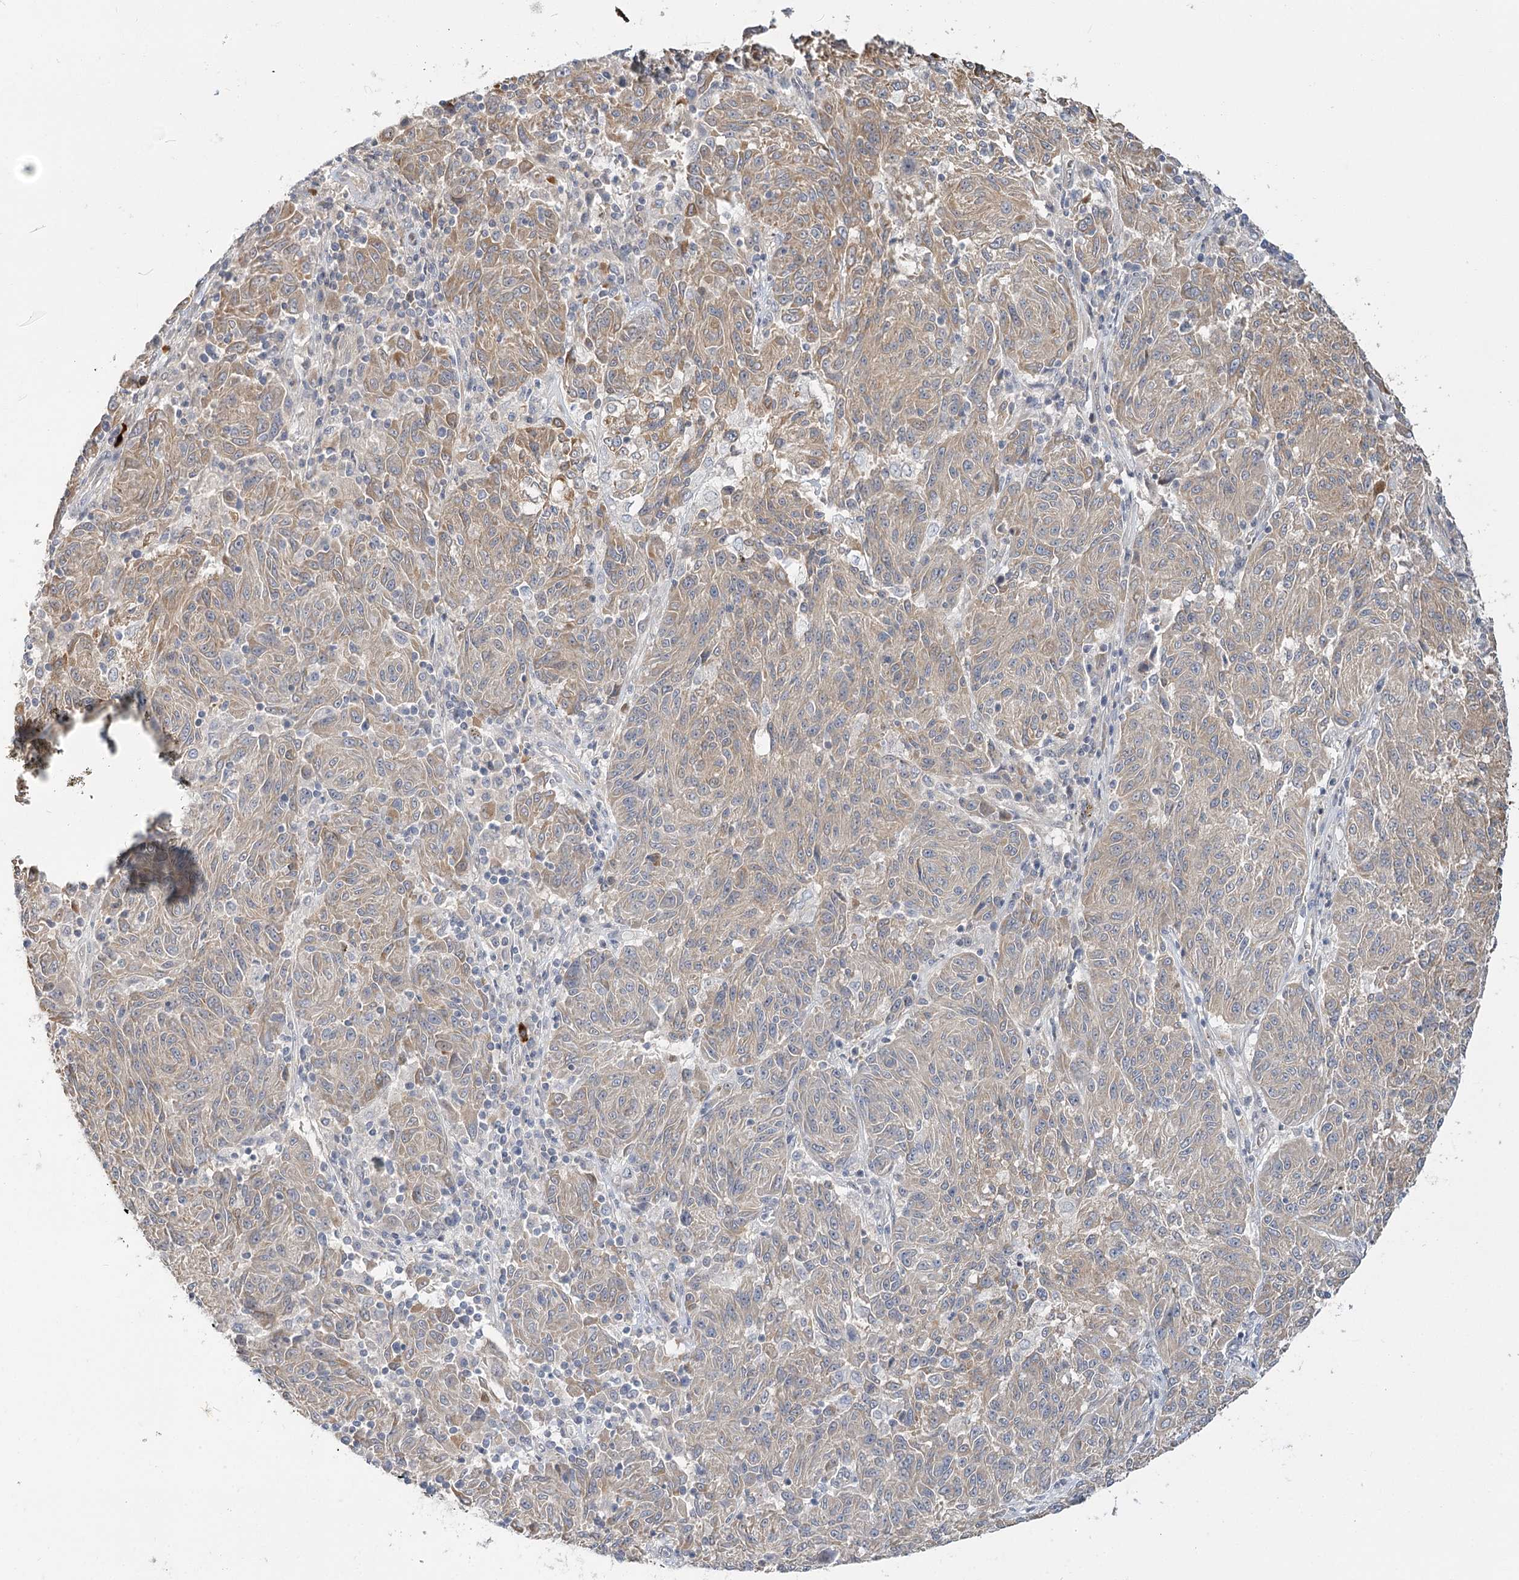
{"staining": {"intensity": "moderate", "quantity": "25%-75%", "location": "cytoplasmic/membranous"}, "tissue": "melanoma", "cell_type": "Tumor cells", "image_type": "cancer", "snomed": [{"axis": "morphology", "description": "Malignant melanoma, NOS"}, {"axis": "topography", "description": "Skin"}], "caption": "Protein staining of malignant melanoma tissue displays moderate cytoplasmic/membranous expression in approximately 25%-75% of tumor cells.", "gene": "GUCY2C", "patient": {"sex": "male", "age": 53}}